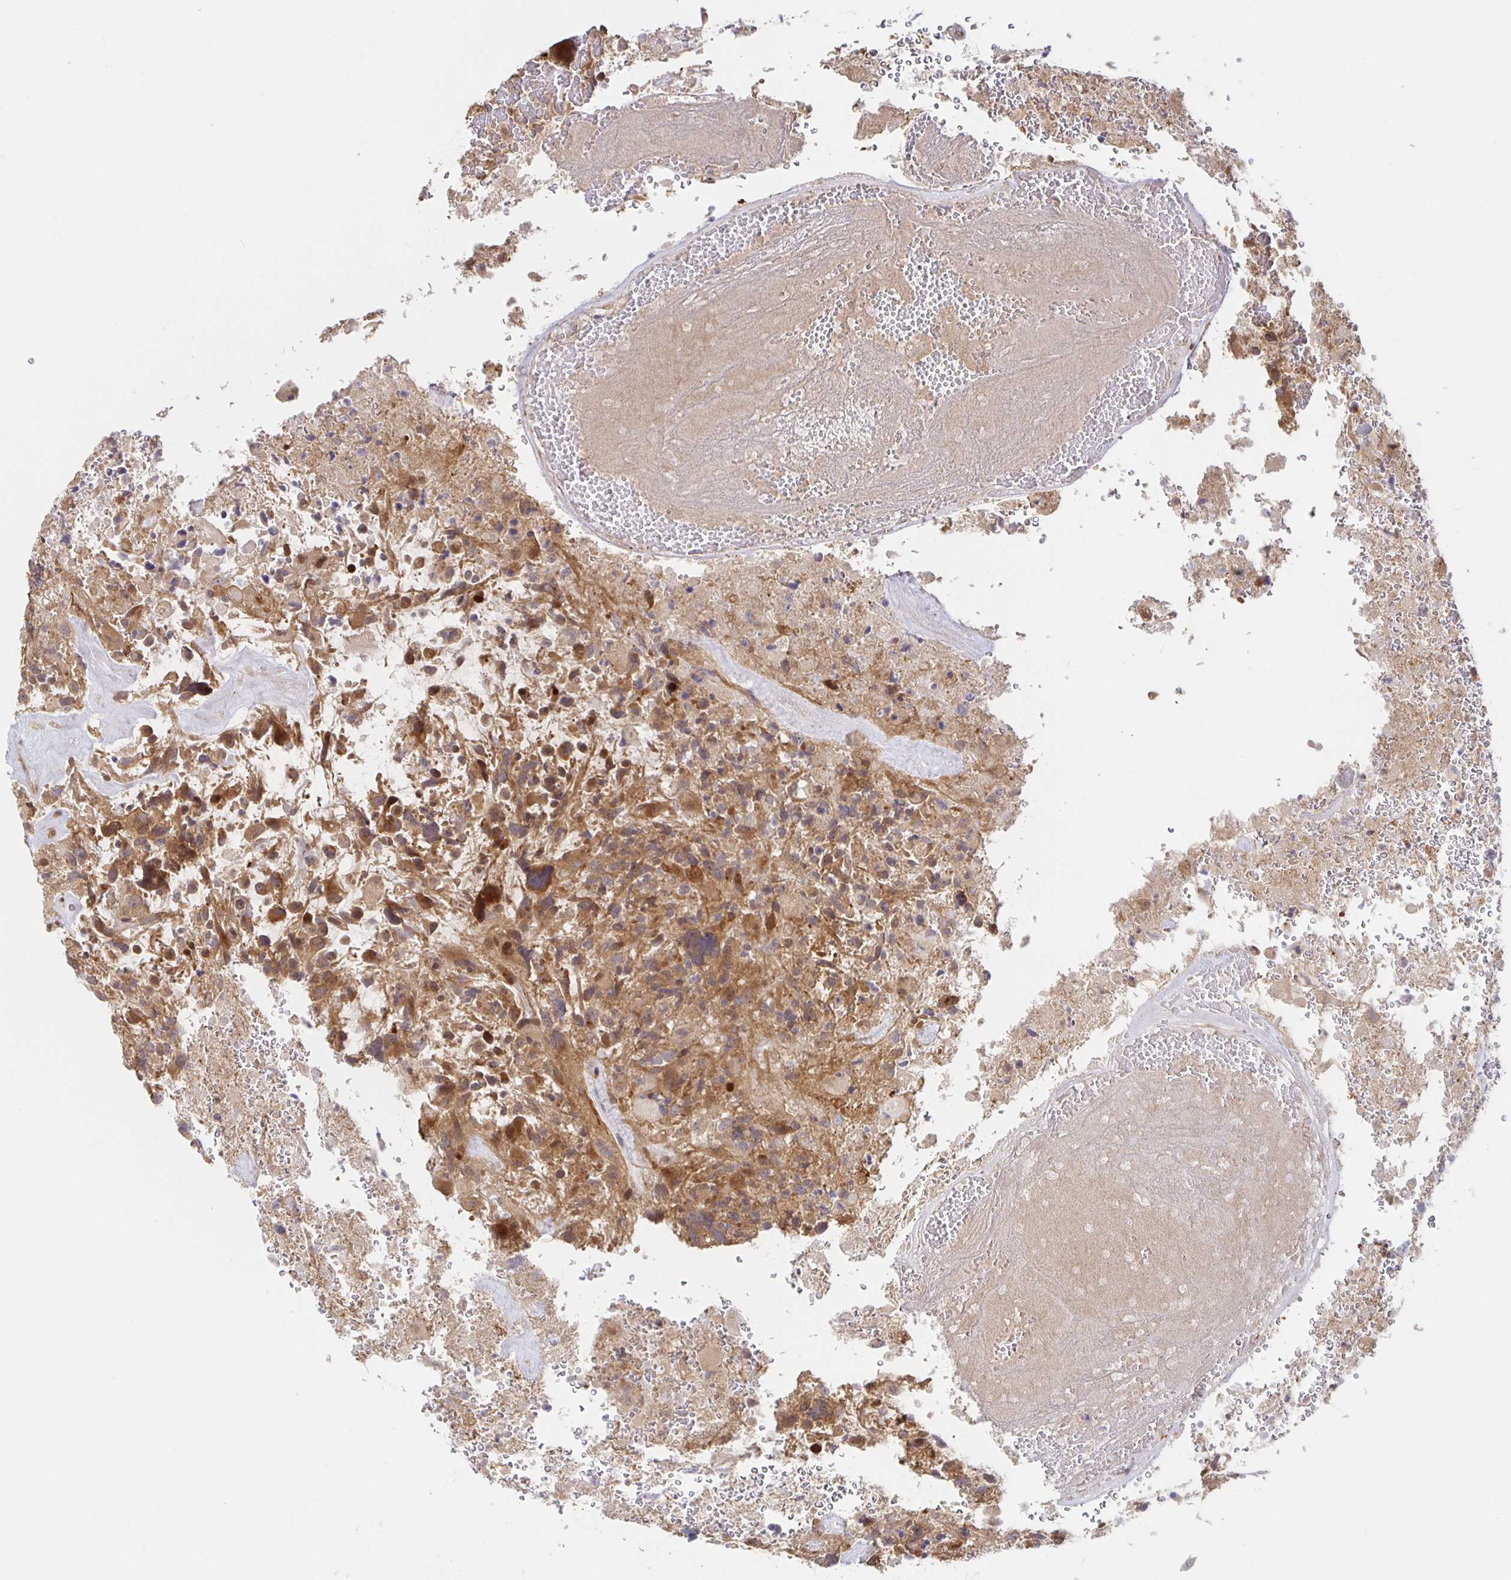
{"staining": {"intensity": "moderate", "quantity": ">75%", "location": "cytoplasmic/membranous"}, "tissue": "glioma", "cell_type": "Tumor cells", "image_type": "cancer", "snomed": [{"axis": "morphology", "description": "Glioma, malignant, High grade"}, {"axis": "topography", "description": "Brain"}], "caption": "Immunohistochemistry (IHC) (DAB) staining of human malignant glioma (high-grade) shows moderate cytoplasmic/membranous protein staining in approximately >75% of tumor cells.", "gene": "AACS", "patient": {"sex": "female", "age": 71}}